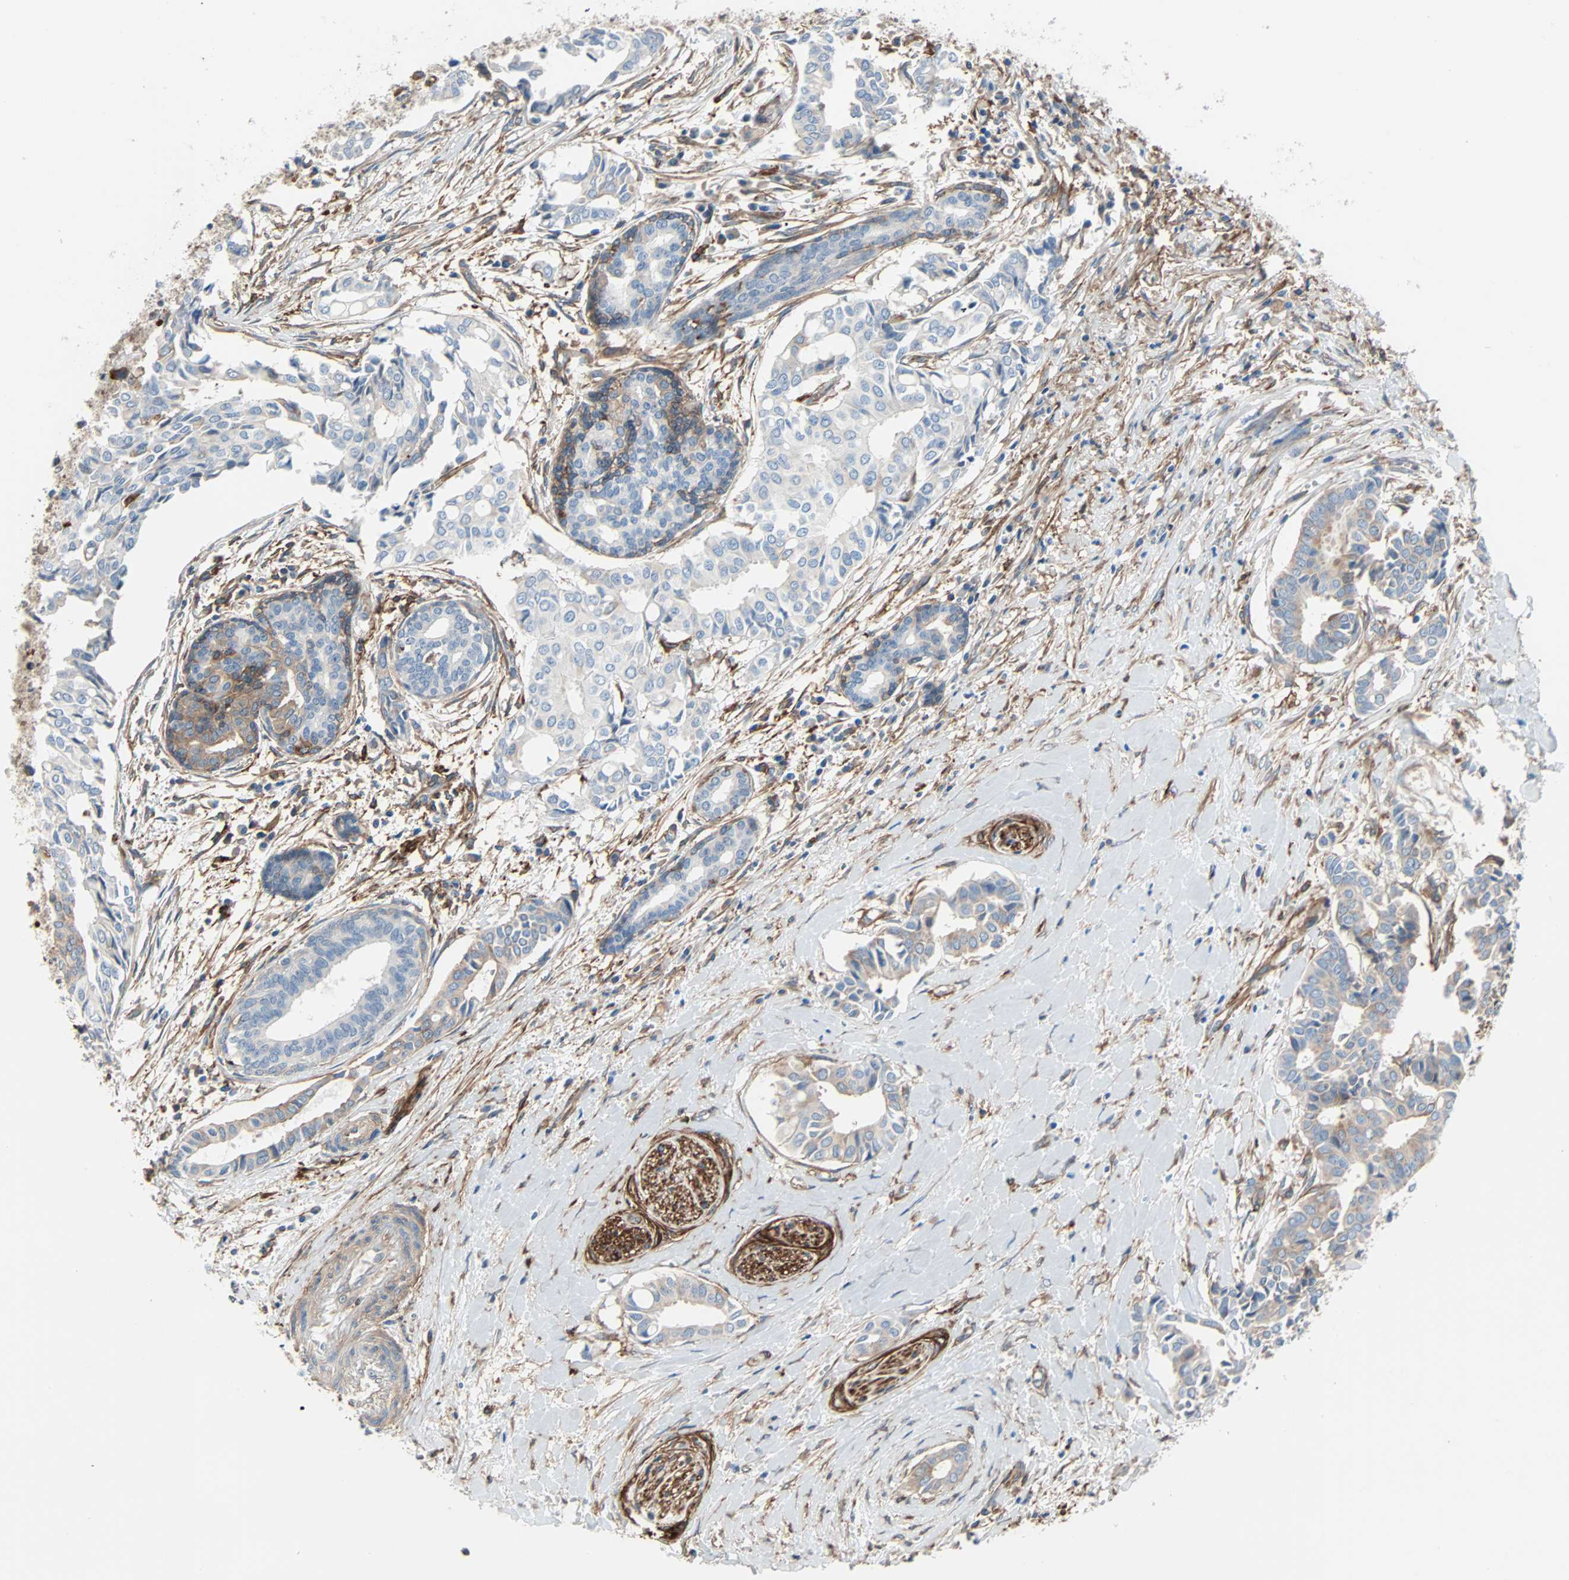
{"staining": {"intensity": "weak", "quantity": "25%-75%", "location": "cytoplasmic/membranous"}, "tissue": "head and neck cancer", "cell_type": "Tumor cells", "image_type": "cancer", "snomed": [{"axis": "morphology", "description": "Adenocarcinoma, NOS"}, {"axis": "topography", "description": "Salivary gland"}, {"axis": "topography", "description": "Head-Neck"}], "caption": "IHC photomicrograph of head and neck adenocarcinoma stained for a protein (brown), which shows low levels of weak cytoplasmic/membranous expression in about 25%-75% of tumor cells.", "gene": "EPB41L2", "patient": {"sex": "female", "age": 59}}